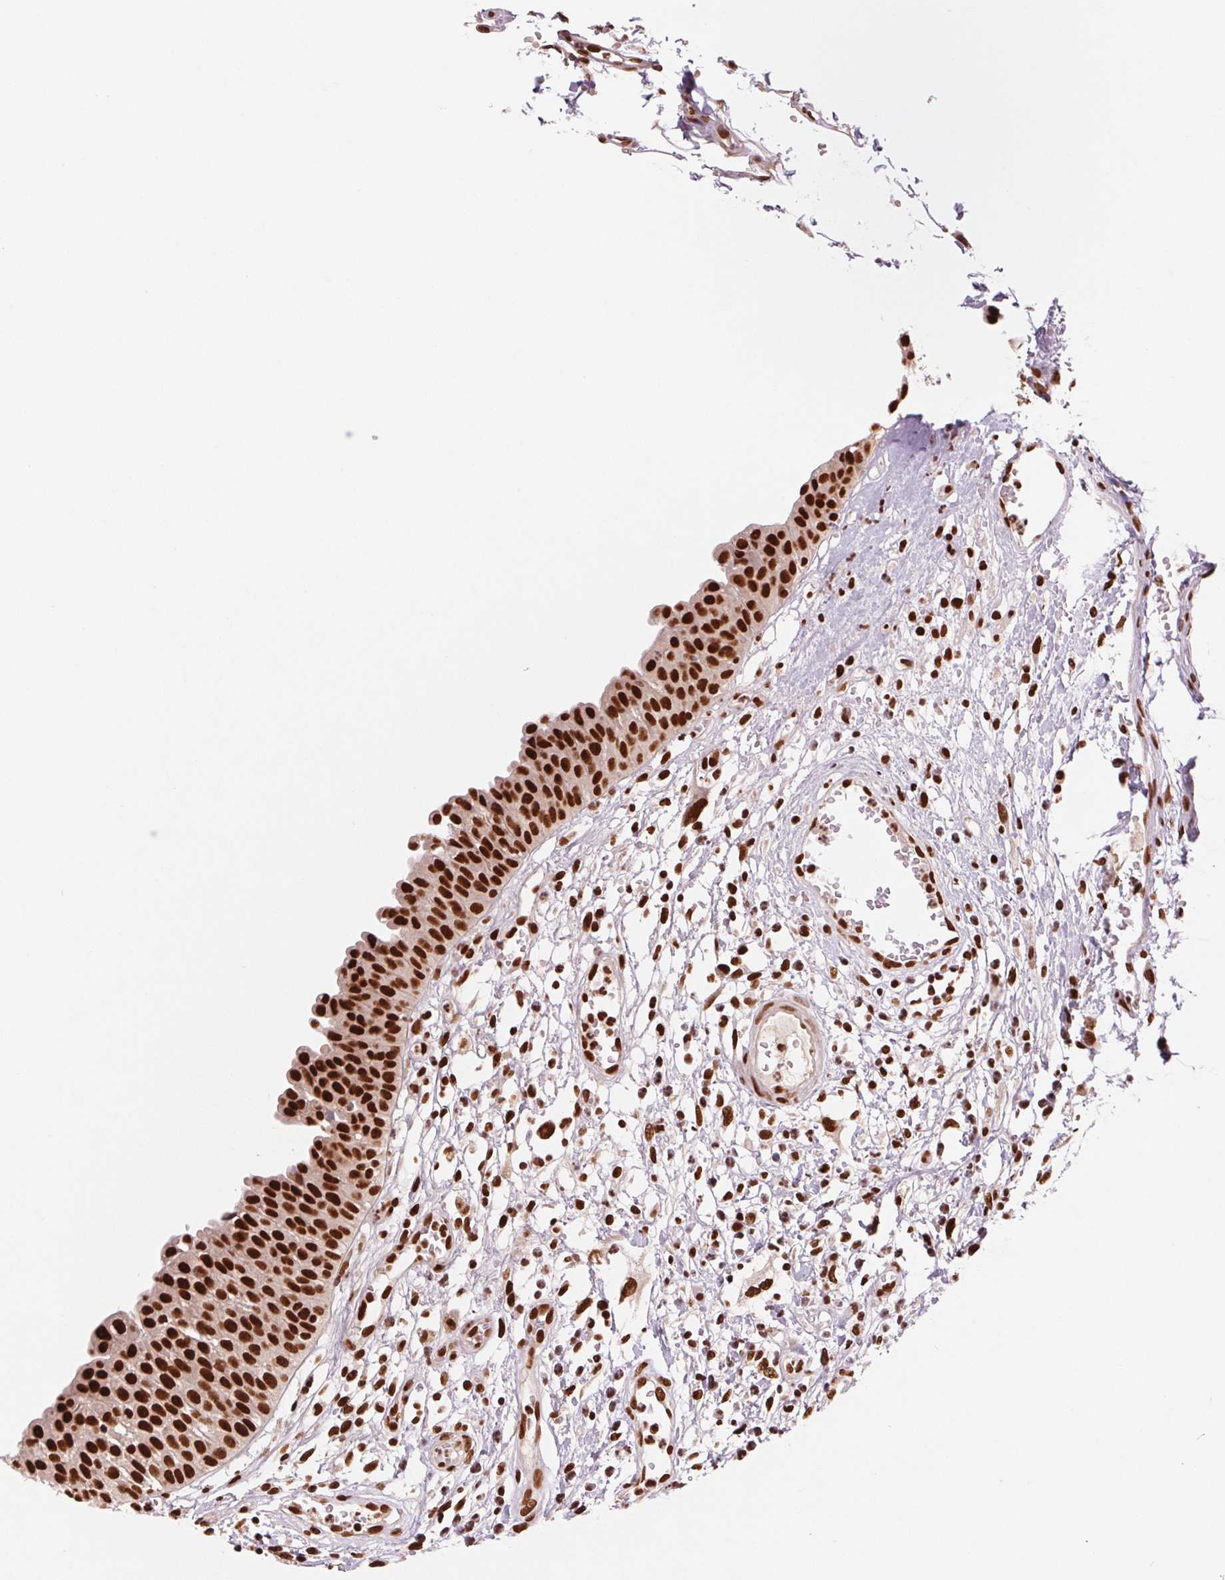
{"staining": {"intensity": "strong", "quantity": ">75%", "location": "nuclear"}, "tissue": "urinary bladder", "cell_type": "Urothelial cells", "image_type": "normal", "snomed": [{"axis": "morphology", "description": "Normal tissue, NOS"}, {"axis": "topography", "description": "Urinary bladder"}], "caption": "A micrograph showing strong nuclear expression in about >75% of urothelial cells in benign urinary bladder, as visualized by brown immunohistochemical staining.", "gene": "TTLL9", "patient": {"sex": "male", "age": 64}}